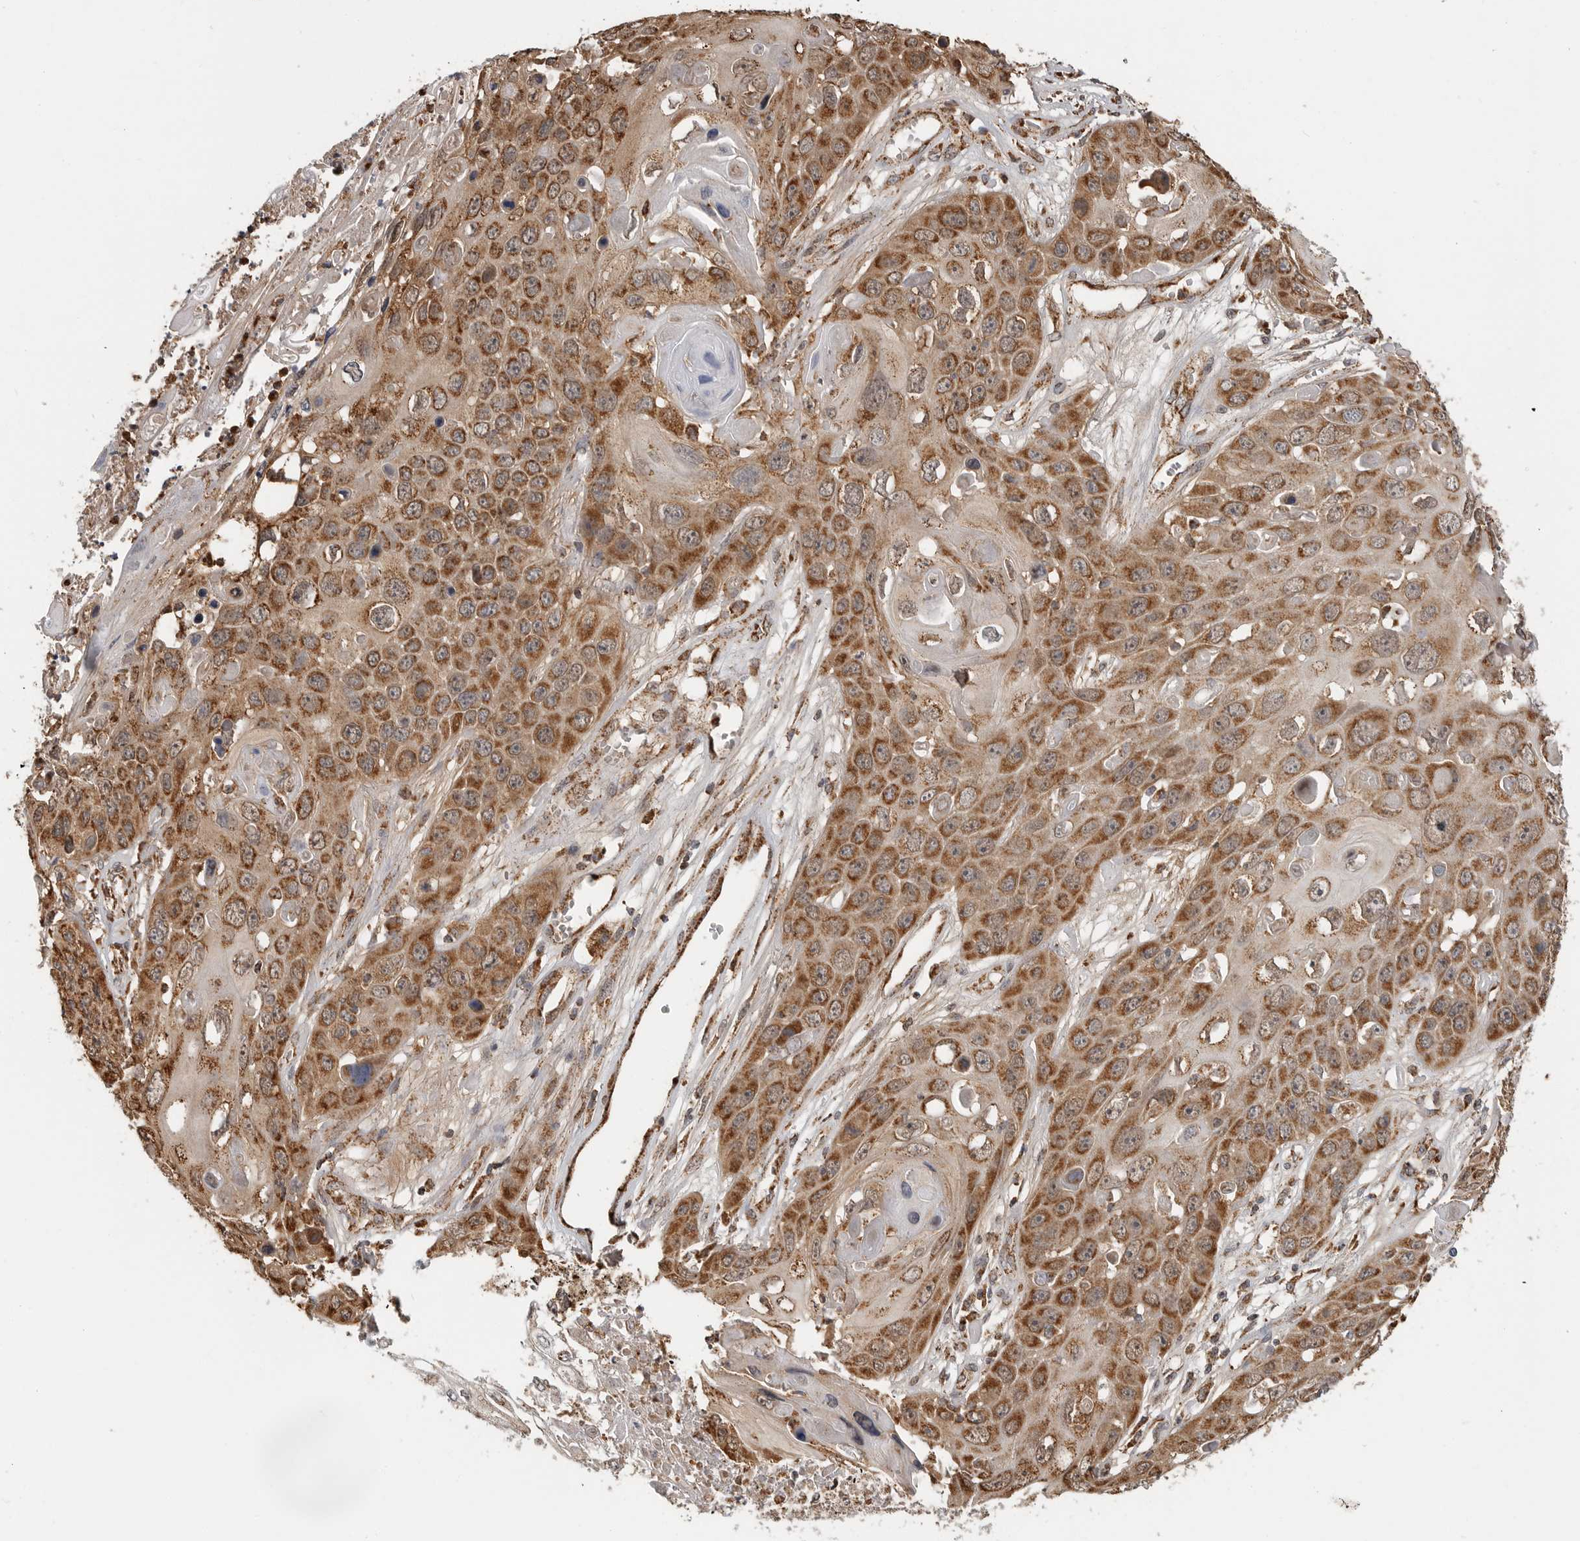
{"staining": {"intensity": "moderate", "quantity": ">75%", "location": "cytoplasmic/membranous"}, "tissue": "skin cancer", "cell_type": "Tumor cells", "image_type": "cancer", "snomed": [{"axis": "morphology", "description": "Squamous cell carcinoma, NOS"}, {"axis": "topography", "description": "Skin"}], "caption": "A photomicrograph of human squamous cell carcinoma (skin) stained for a protein displays moderate cytoplasmic/membranous brown staining in tumor cells.", "gene": "GCNT2", "patient": {"sex": "male", "age": 55}}